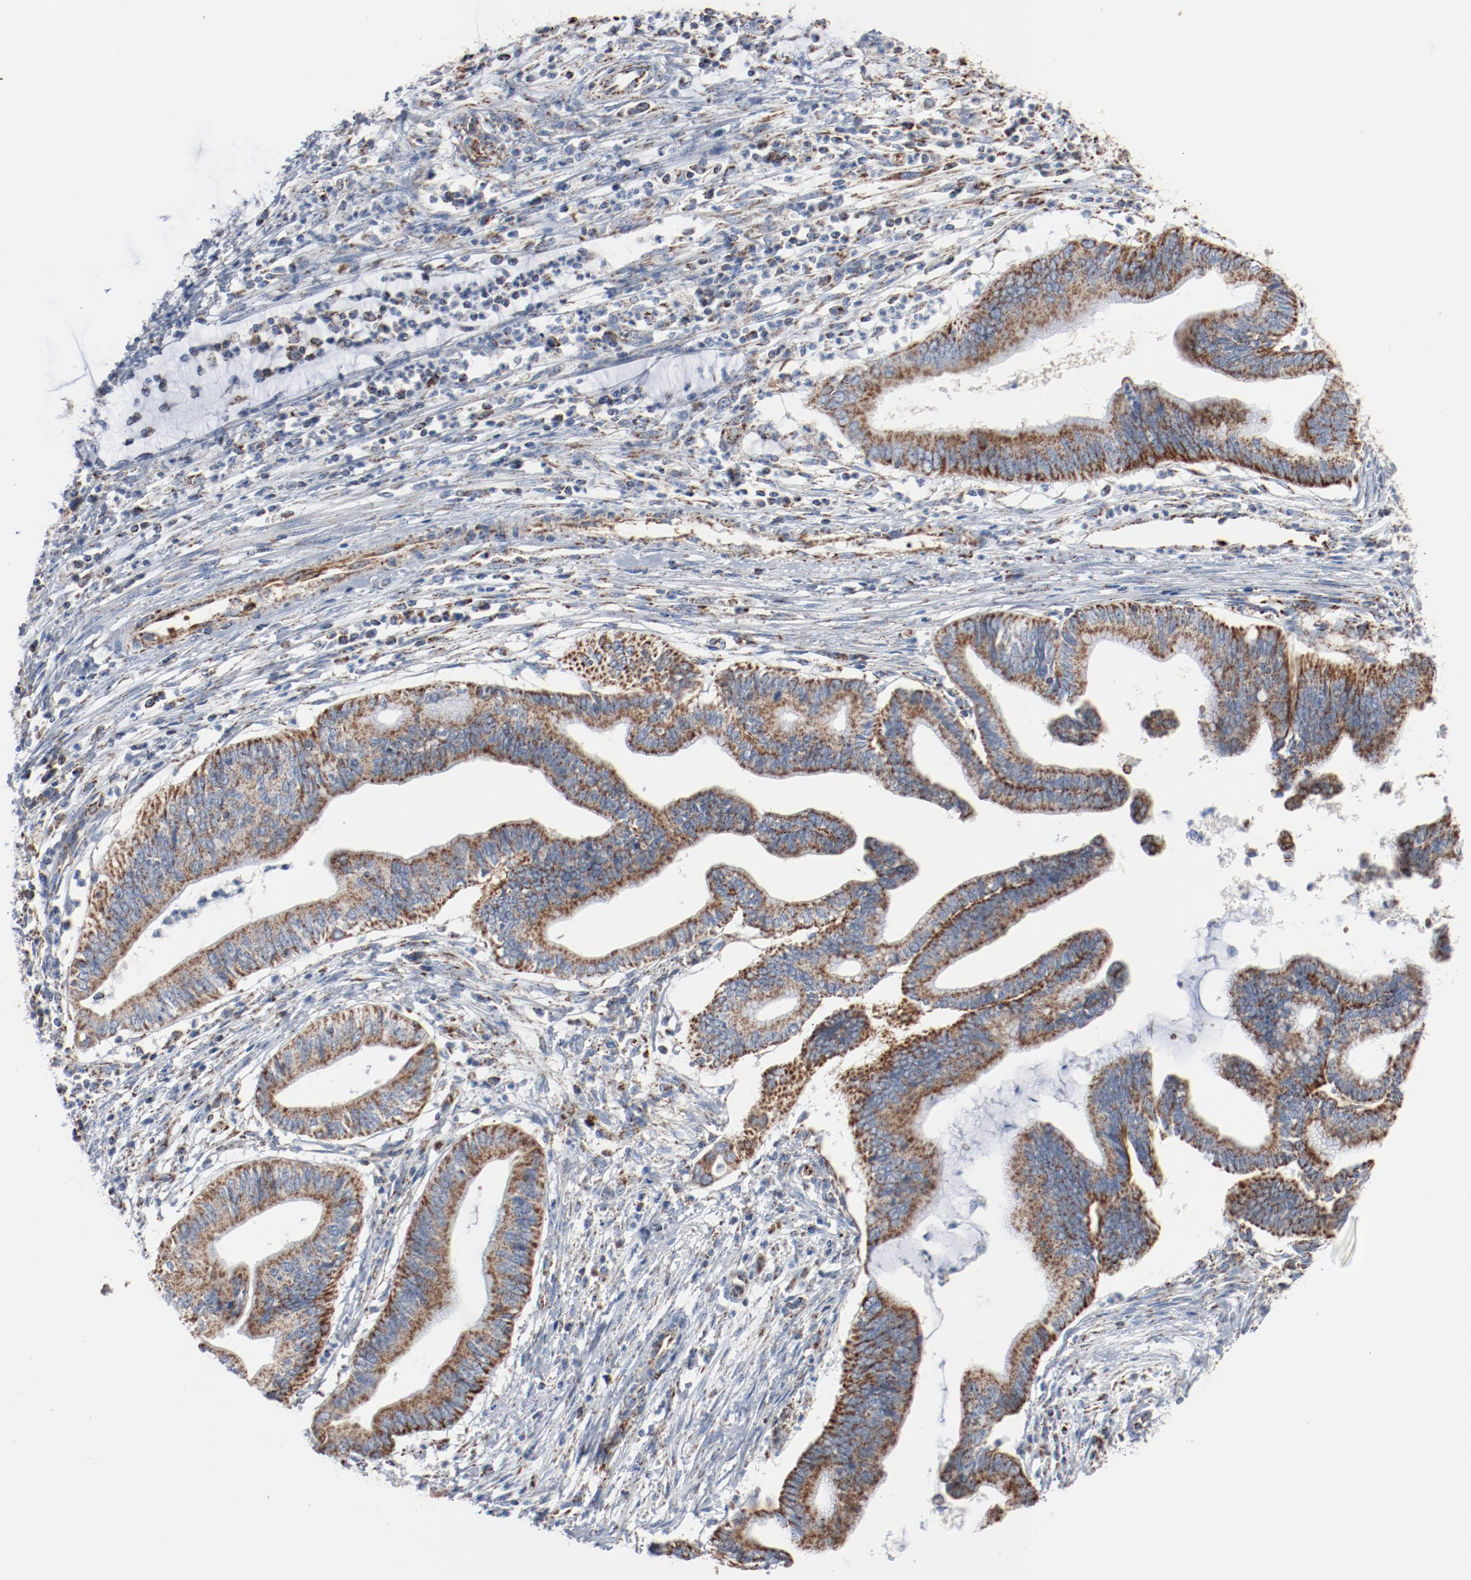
{"staining": {"intensity": "strong", "quantity": ">75%", "location": "cytoplasmic/membranous"}, "tissue": "cervical cancer", "cell_type": "Tumor cells", "image_type": "cancer", "snomed": [{"axis": "morphology", "description": "Adenocarcinoma, NOS"}, {"axis": "topography", "description": "Cervix"}], "caption": "This micrograph reveals immunohistochemistry (IHC) staining of human cervical adenocarcinoma, with high strong cytoplasmic/membranous positivity in approximately >75% of tumor cells.", "gene": "NDUFB8", "patient": {"sex": "female", "age": 36}}